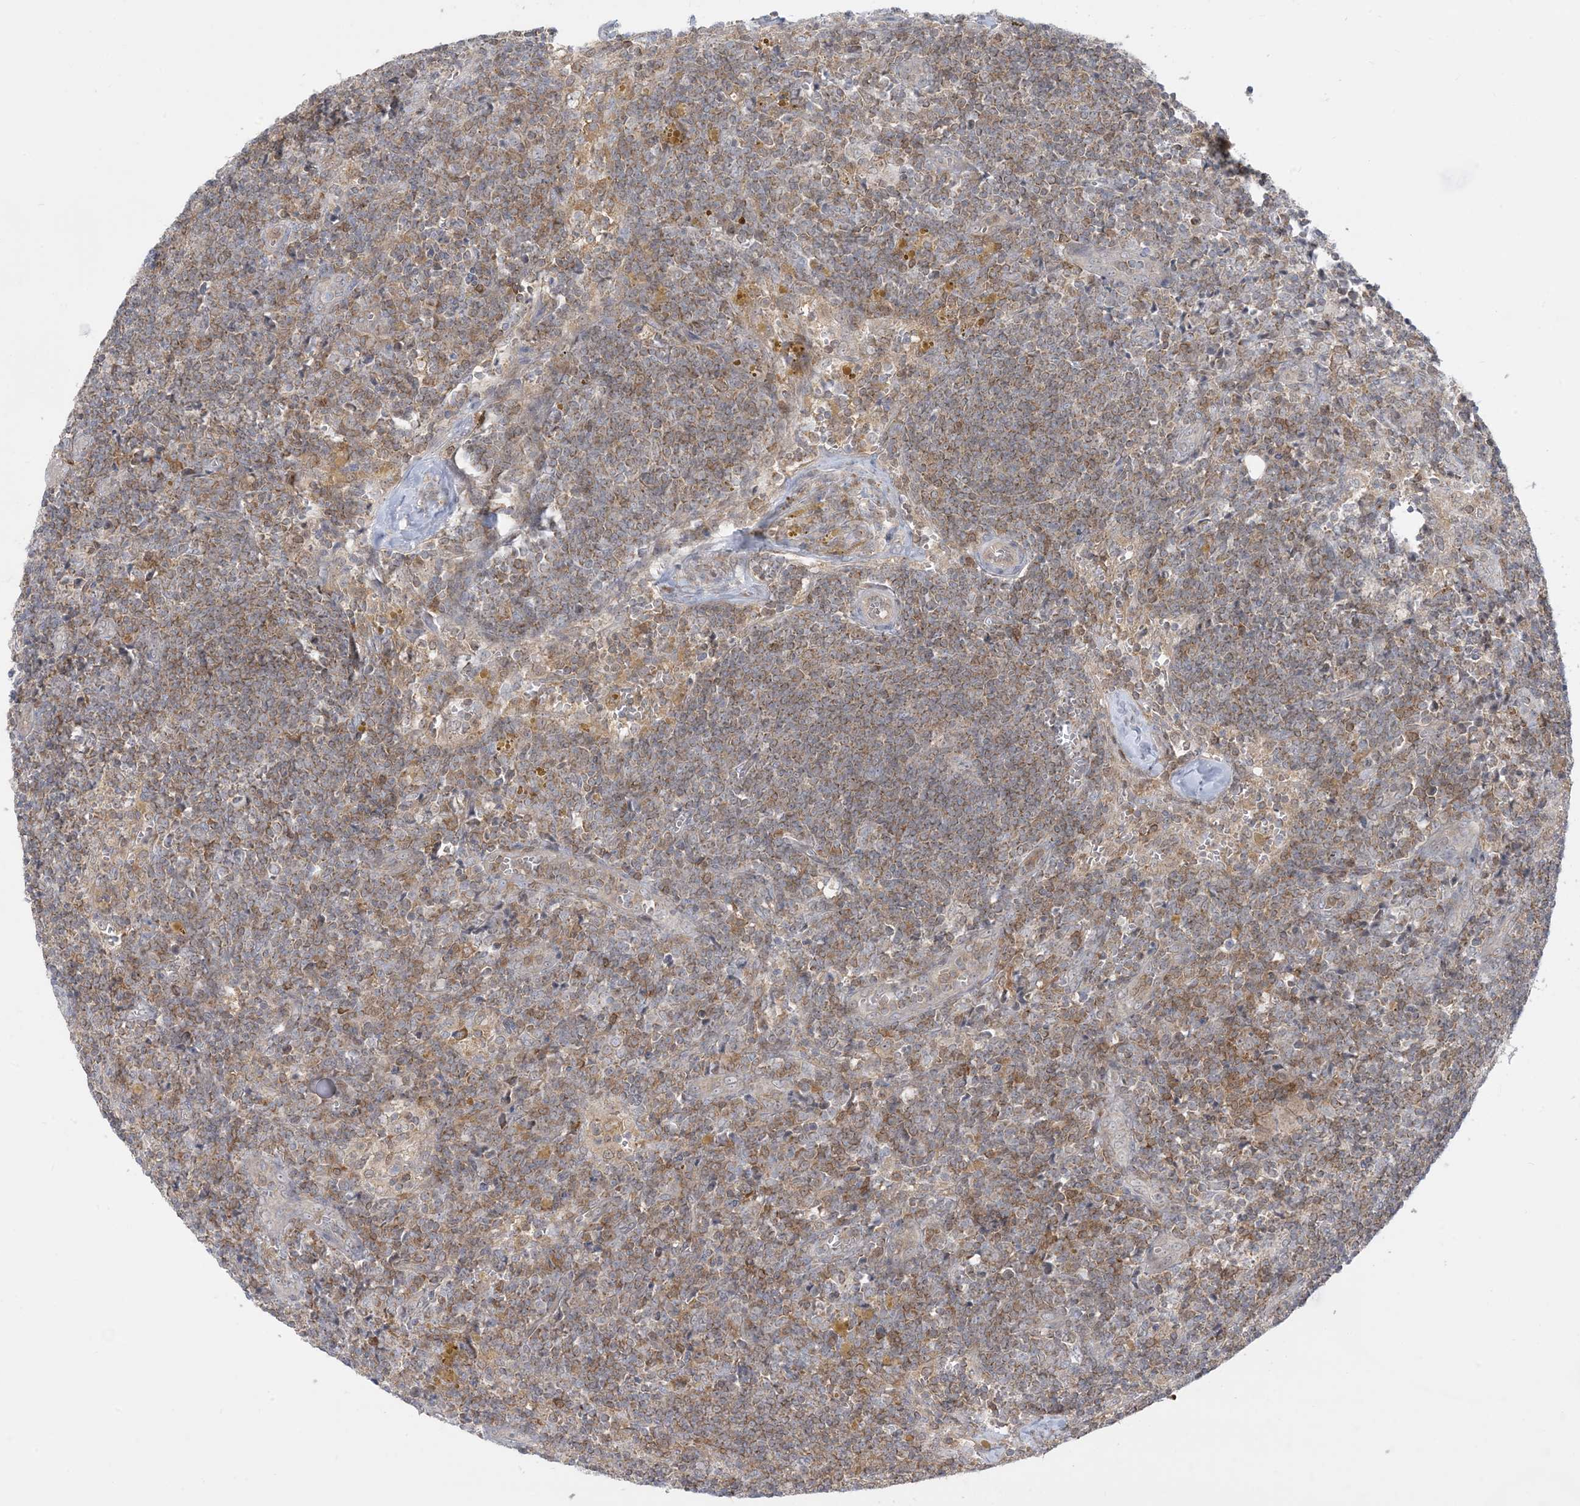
{"staining": {"intensity": "moderate", "quantity": "25%-75%", "location": "cytoplasmic/membranous"}, "tissue": "lymph node", "cell_type": "Germinal center cells", "image_type": "normal", "snomed": [{"axis": "morphology", "description": "Normal tissue, NOS"}, {"axis": "morphology", "description": "Squamous cell carcinoma, metastatic, NOS"}, {"axis": "topography", "description": "Lymph node"}], "caption": "Immunohistochemistry (IHC) micrograph of normal lymph node: human lymph node stained using IHC demonstrates medium levels of moderate protein expression localized specifically in the cytoplasmic/membranous of germinal center cells, appearing as a cytoplasmic/membranous brown color.", "gene": "CASP4", "patient": {"sex": "male", "age": 73}}